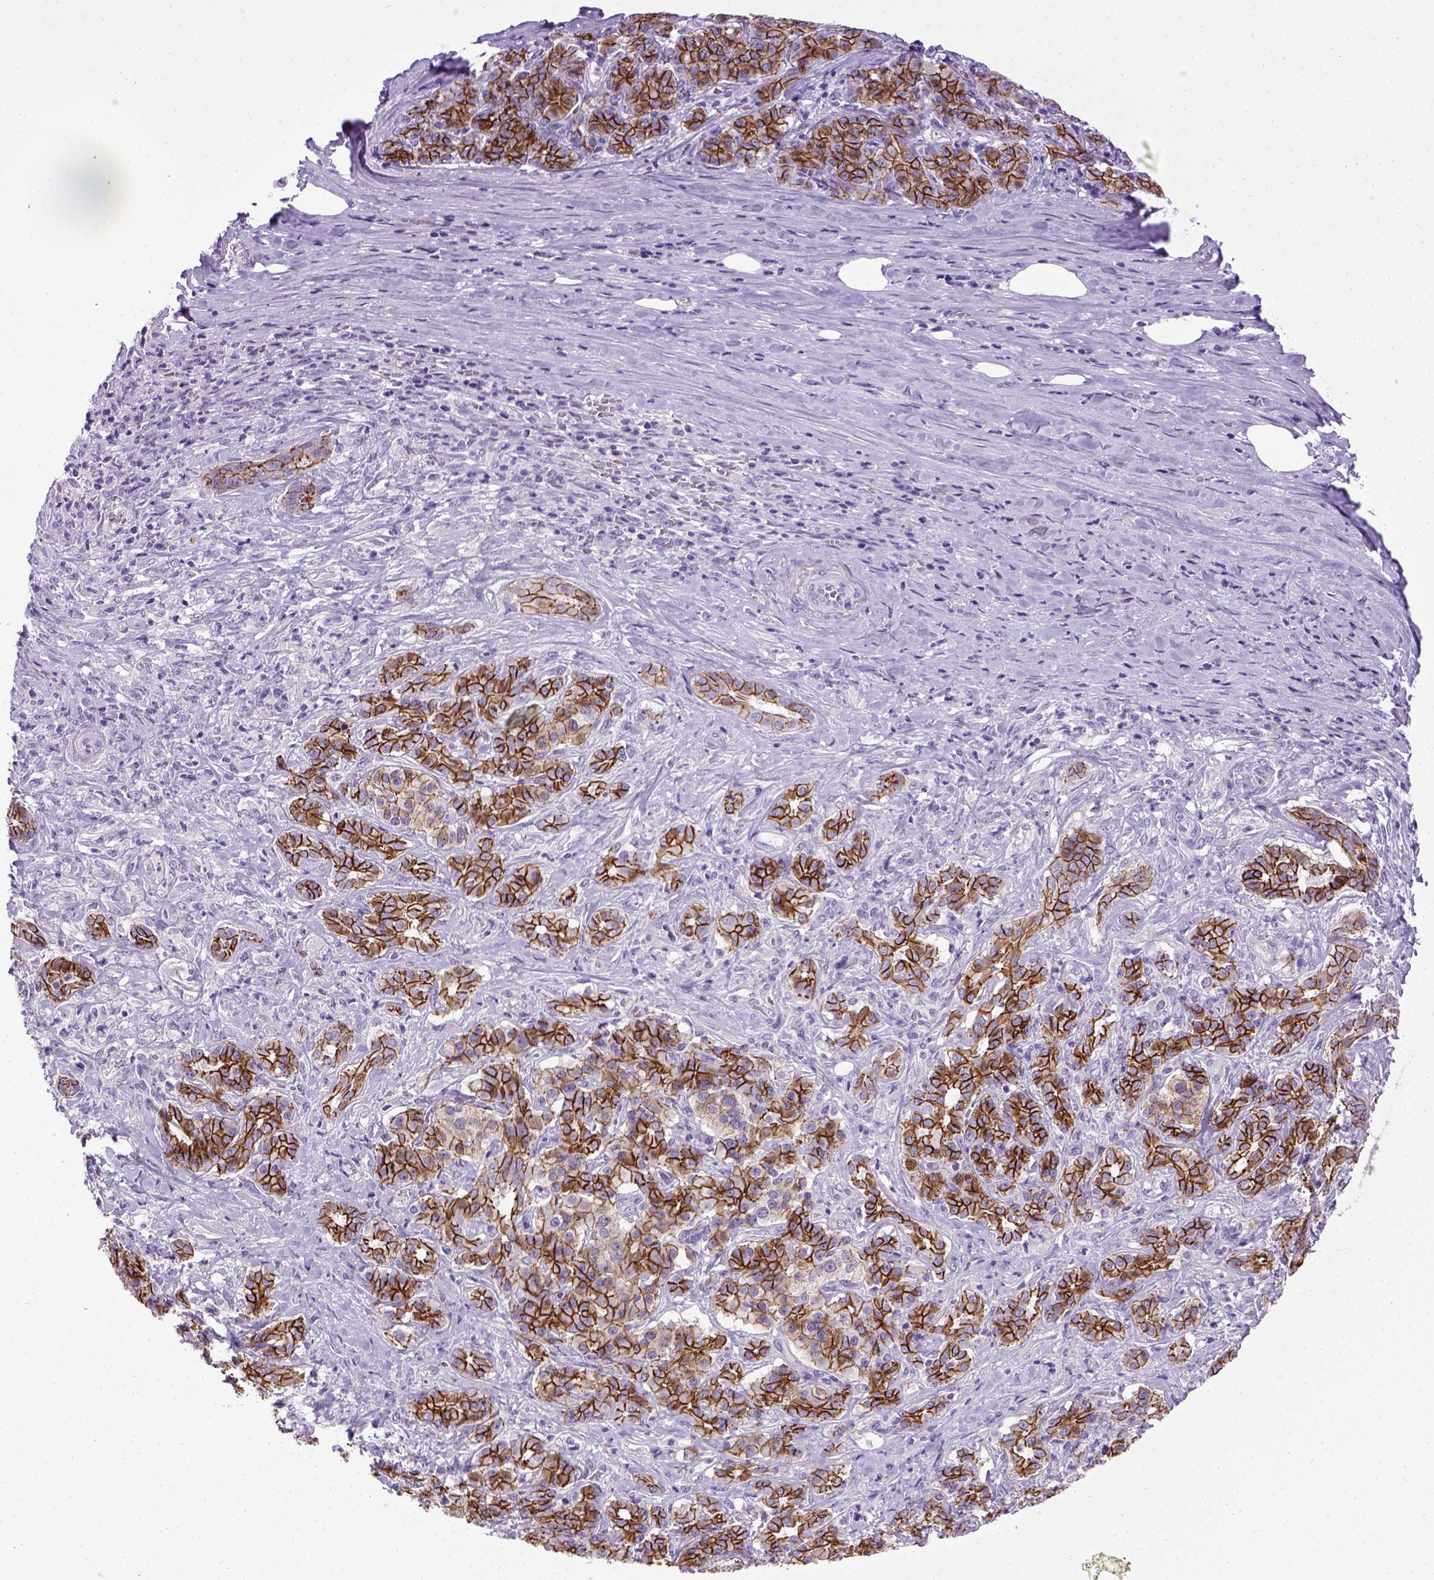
{"staining": {"intensity": "strong", "quantity": ">75%", "location": "cytoplasmic/membranous"}, "tissue": "pancreatic cancer", "cell_type": "Tumor cells", "image_type": "cancer", "snomed": [{"axis": "morphology", "description": "Normal tissue, NOS"}, {"axis": "morphology", "description": "Inflammation, NOS"}, {"axis": "morphology", "description": "Adenocarcinoma, NOS"}, {"axis": "topography", "description": "Pancreas"}], "caption": "The micrograph displays immunohistochemical staining of pancreatic cancer (adenocarcinoma). There is strong cytoplasmic/membranous positivity is appreciated in about >75% of tumor cells.", "gene": "CDH1", "patient": {"sex": "male", "age": 57}}